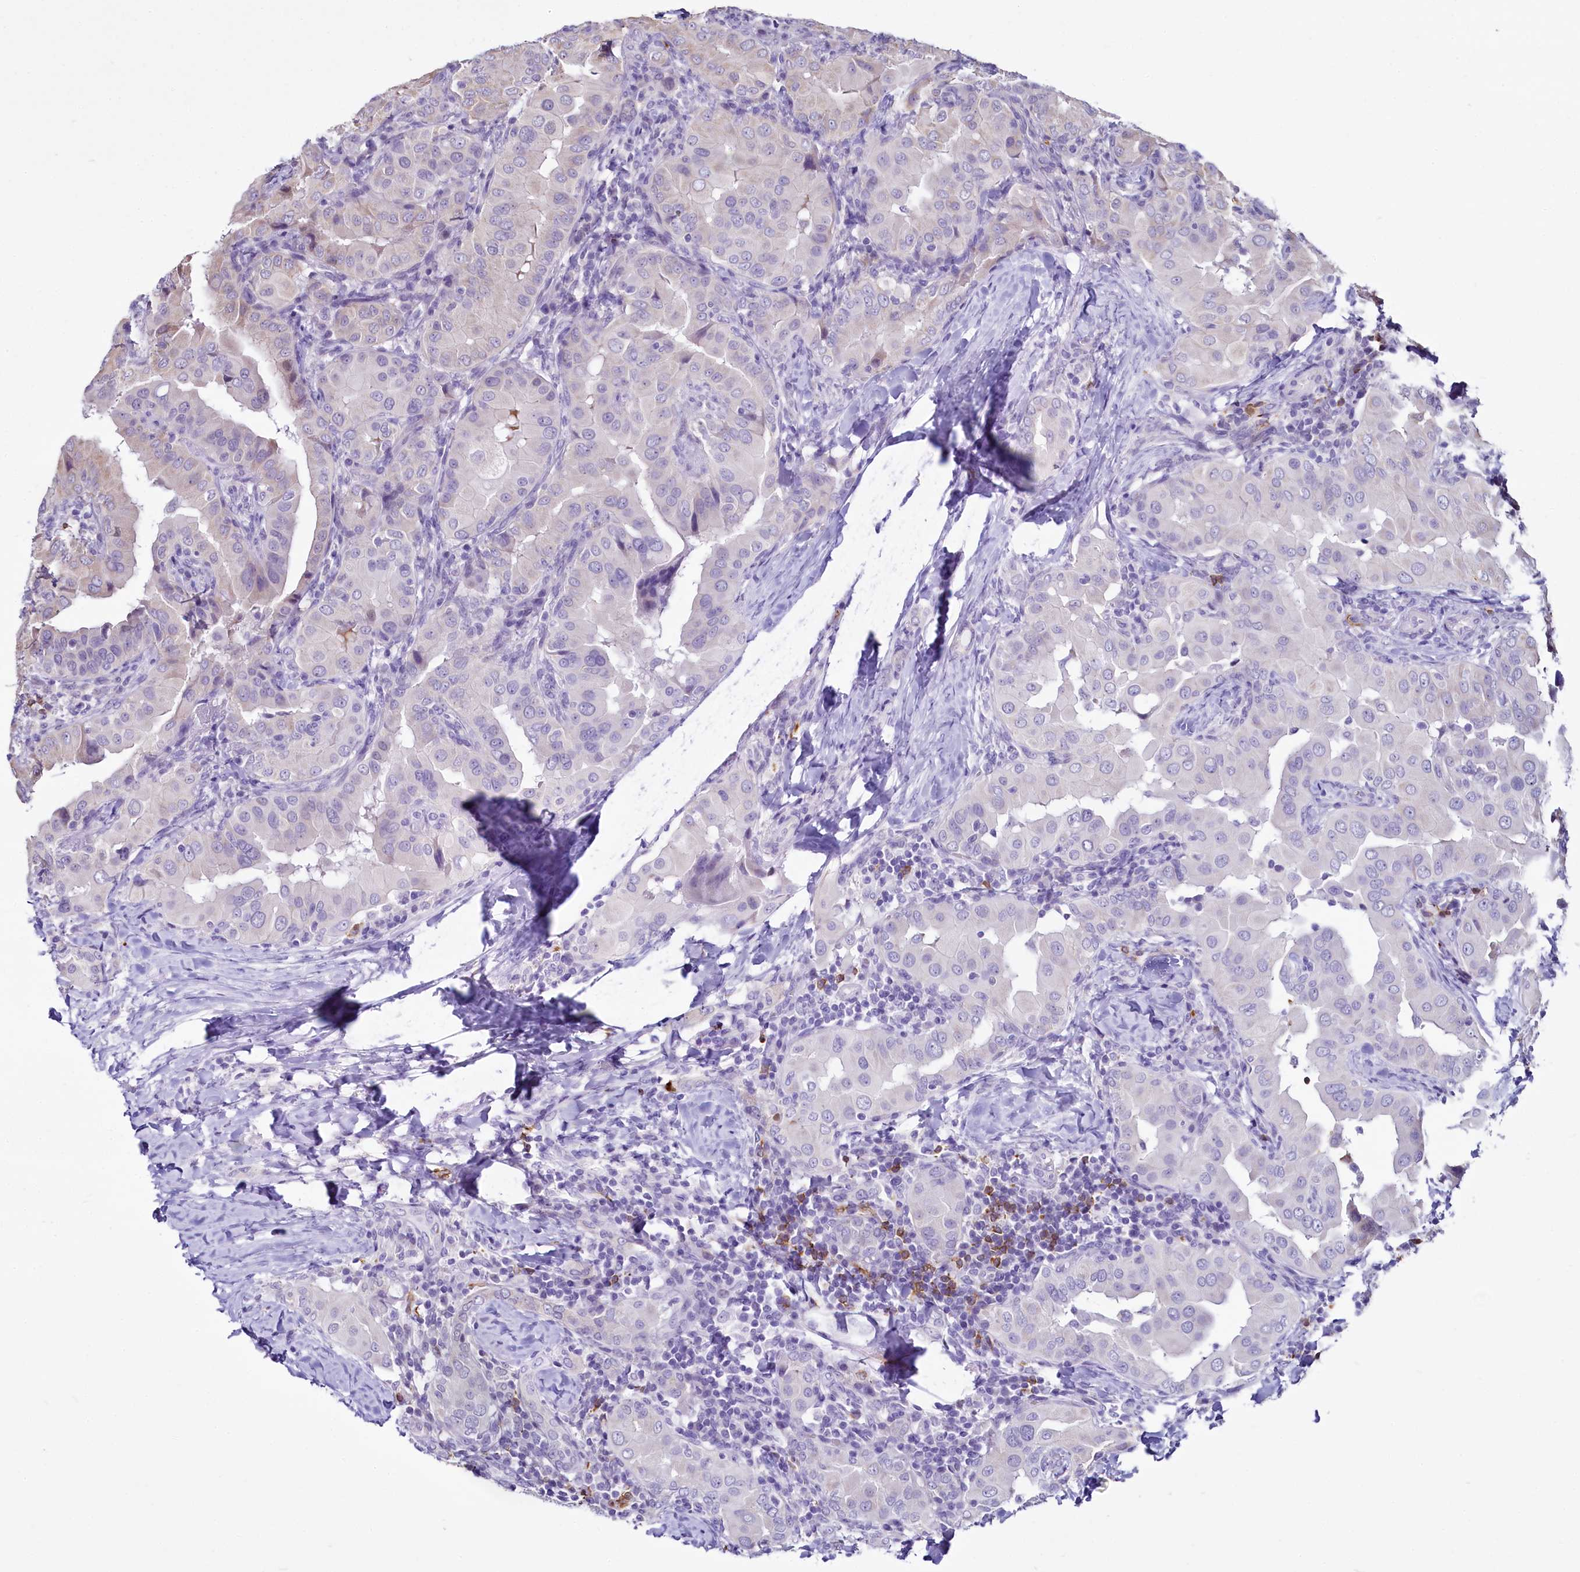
{"staining": {"intensity": "negative", "quantity": "none", "location": "none"}, "tissue": "thyroid cancer", "cell_type": "Tumor cells", "image_type": "cancer", "snomed": [{"axis": "morphology", "description": "Papillary adenocarcinoma, NOS"}, {"axis": "topography", "description": "Thyroid gland"}], "caption": "Thyroid cancer (papillary adenocarcinoma) was stained to show a protein in brown. There is no significant expression in tumor cells.", "gene": "BANK1", "patient": {"sex": "male", "age": 33}}